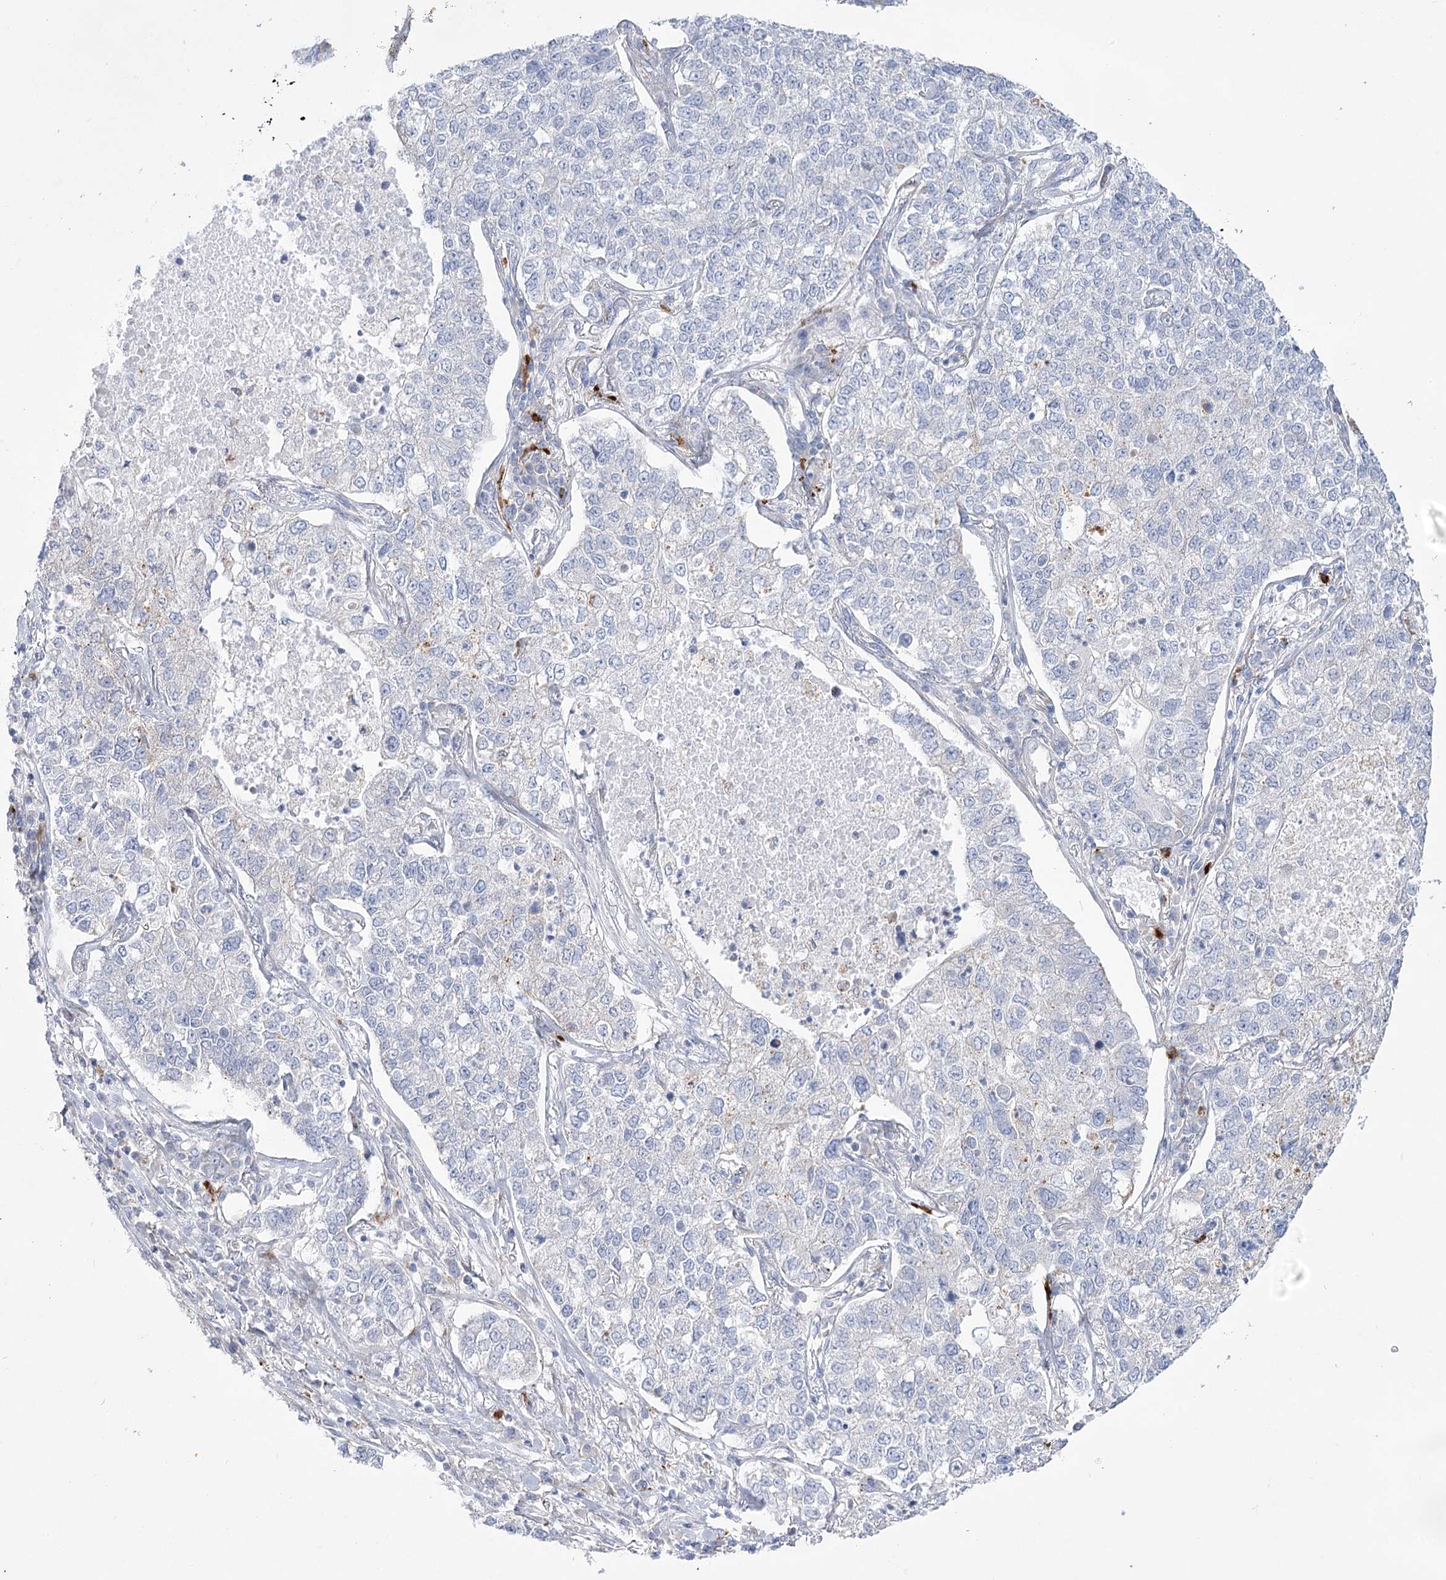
{"staining": {"intensity": "negative", "quantity": "none", "location": "none"}, "tissue": "lung cancer", "cell_type": "Tumor cells", "image_type": "cancer", "snomed": [{"axis": "morphology", "description": "Adenocarcinoma, NOS"}, {"axis": "topography", "description": "Lung"}], "caption": "Lung adenocarcinoma was stained to show a protein in brown. There is no significant staining in tumor cells.", "gene": "SIAE", "patient": {"sex": "male", "age": 49}}